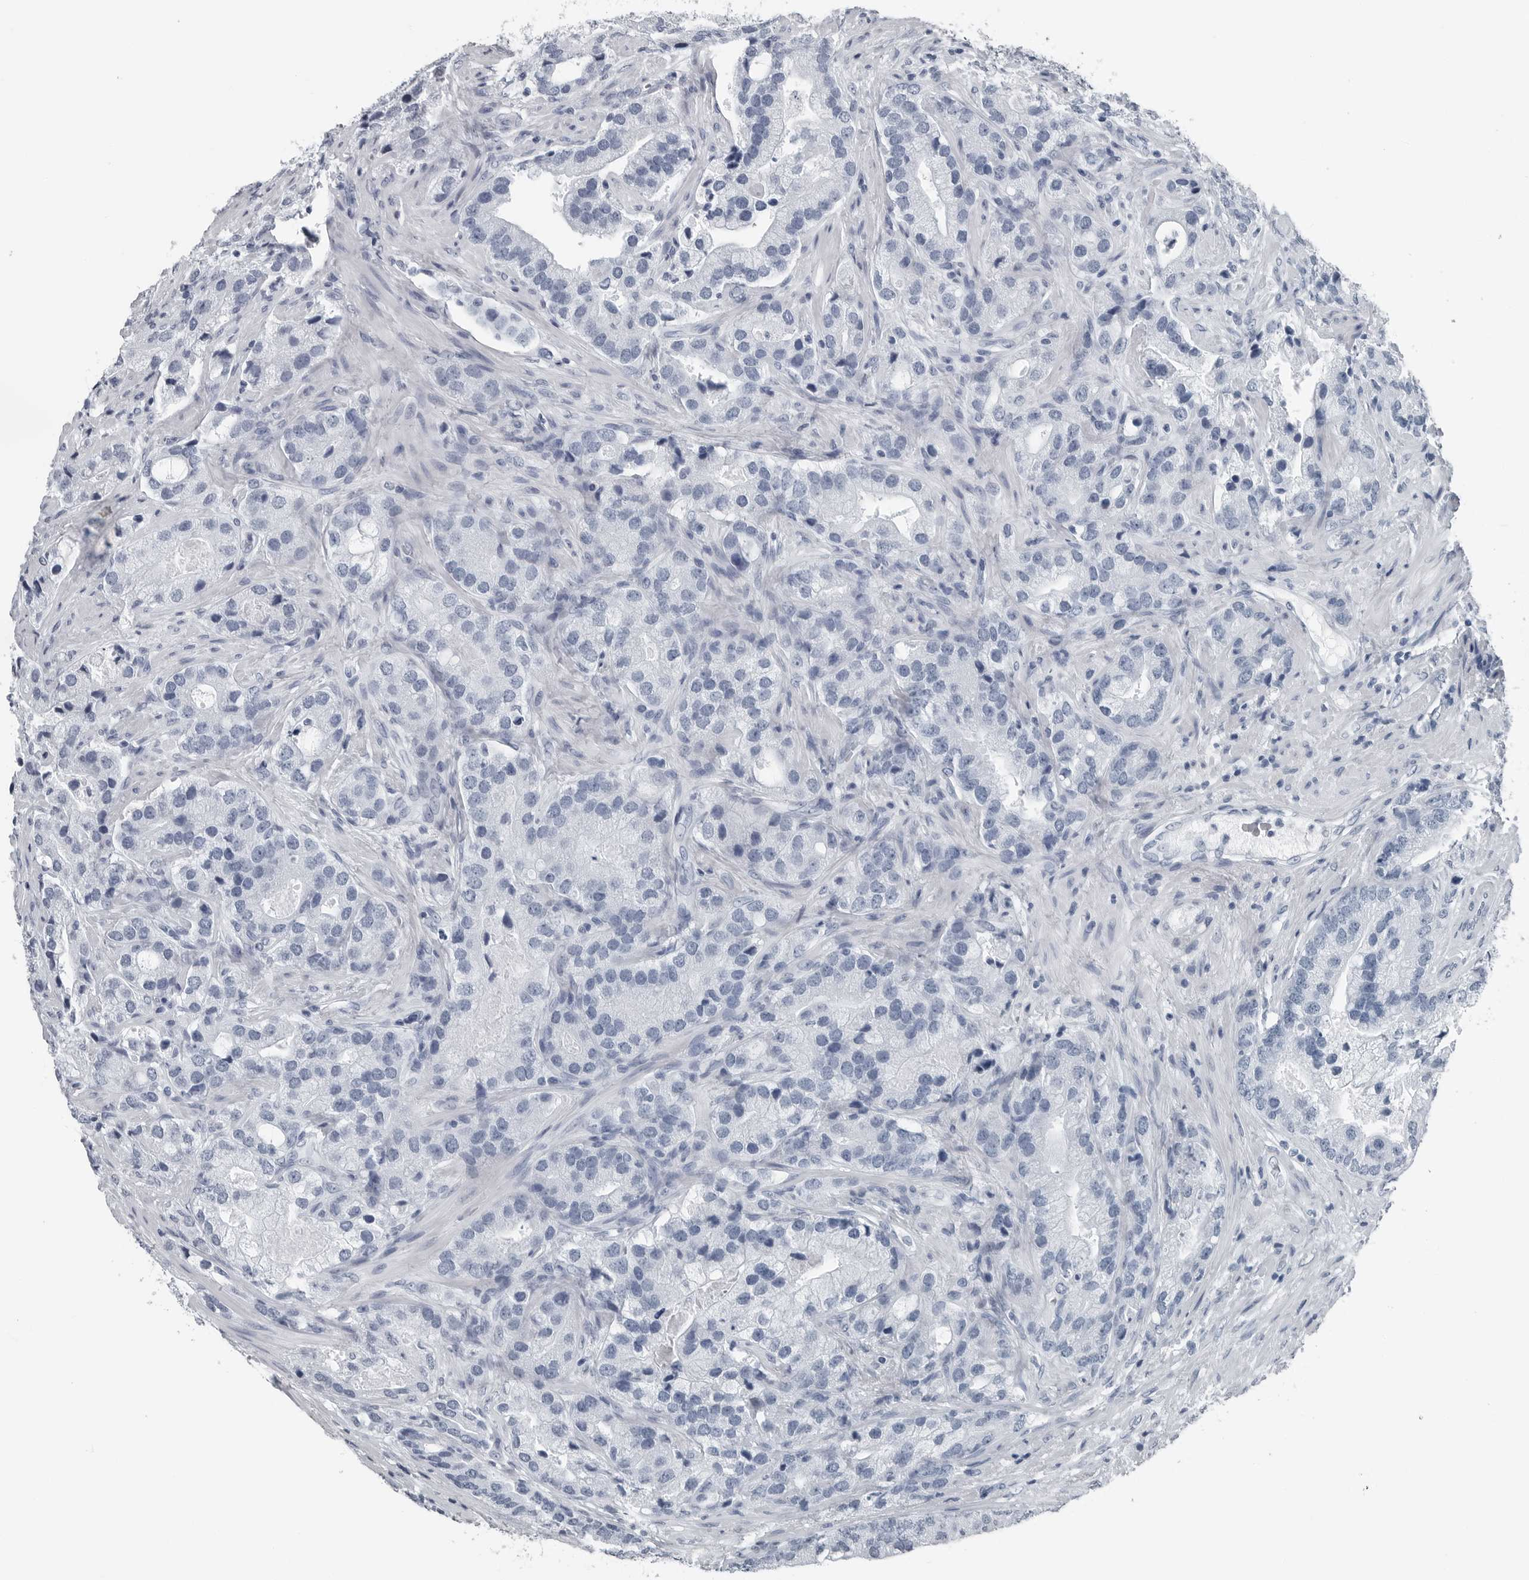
{"staining": {"intensity": "negative", "quantity": "none", "location": "none"}, "tissue": "prostate cancer", "cell_type": "Tumor cells", "image_type": "cancer", "snomed": [{"axis": "morphology", "description": "Adenocarcinoma, High grade"}, {"axis": "topography", "description": "Prostate"}], "caption": "DAB immunohistochemical staining of human prostate adenocarcinoma (high-grade) demonstrates no significant positivity in tumor cells.", "gene": "SPINK1", "patient": {"sex": "male", "age": 70}}